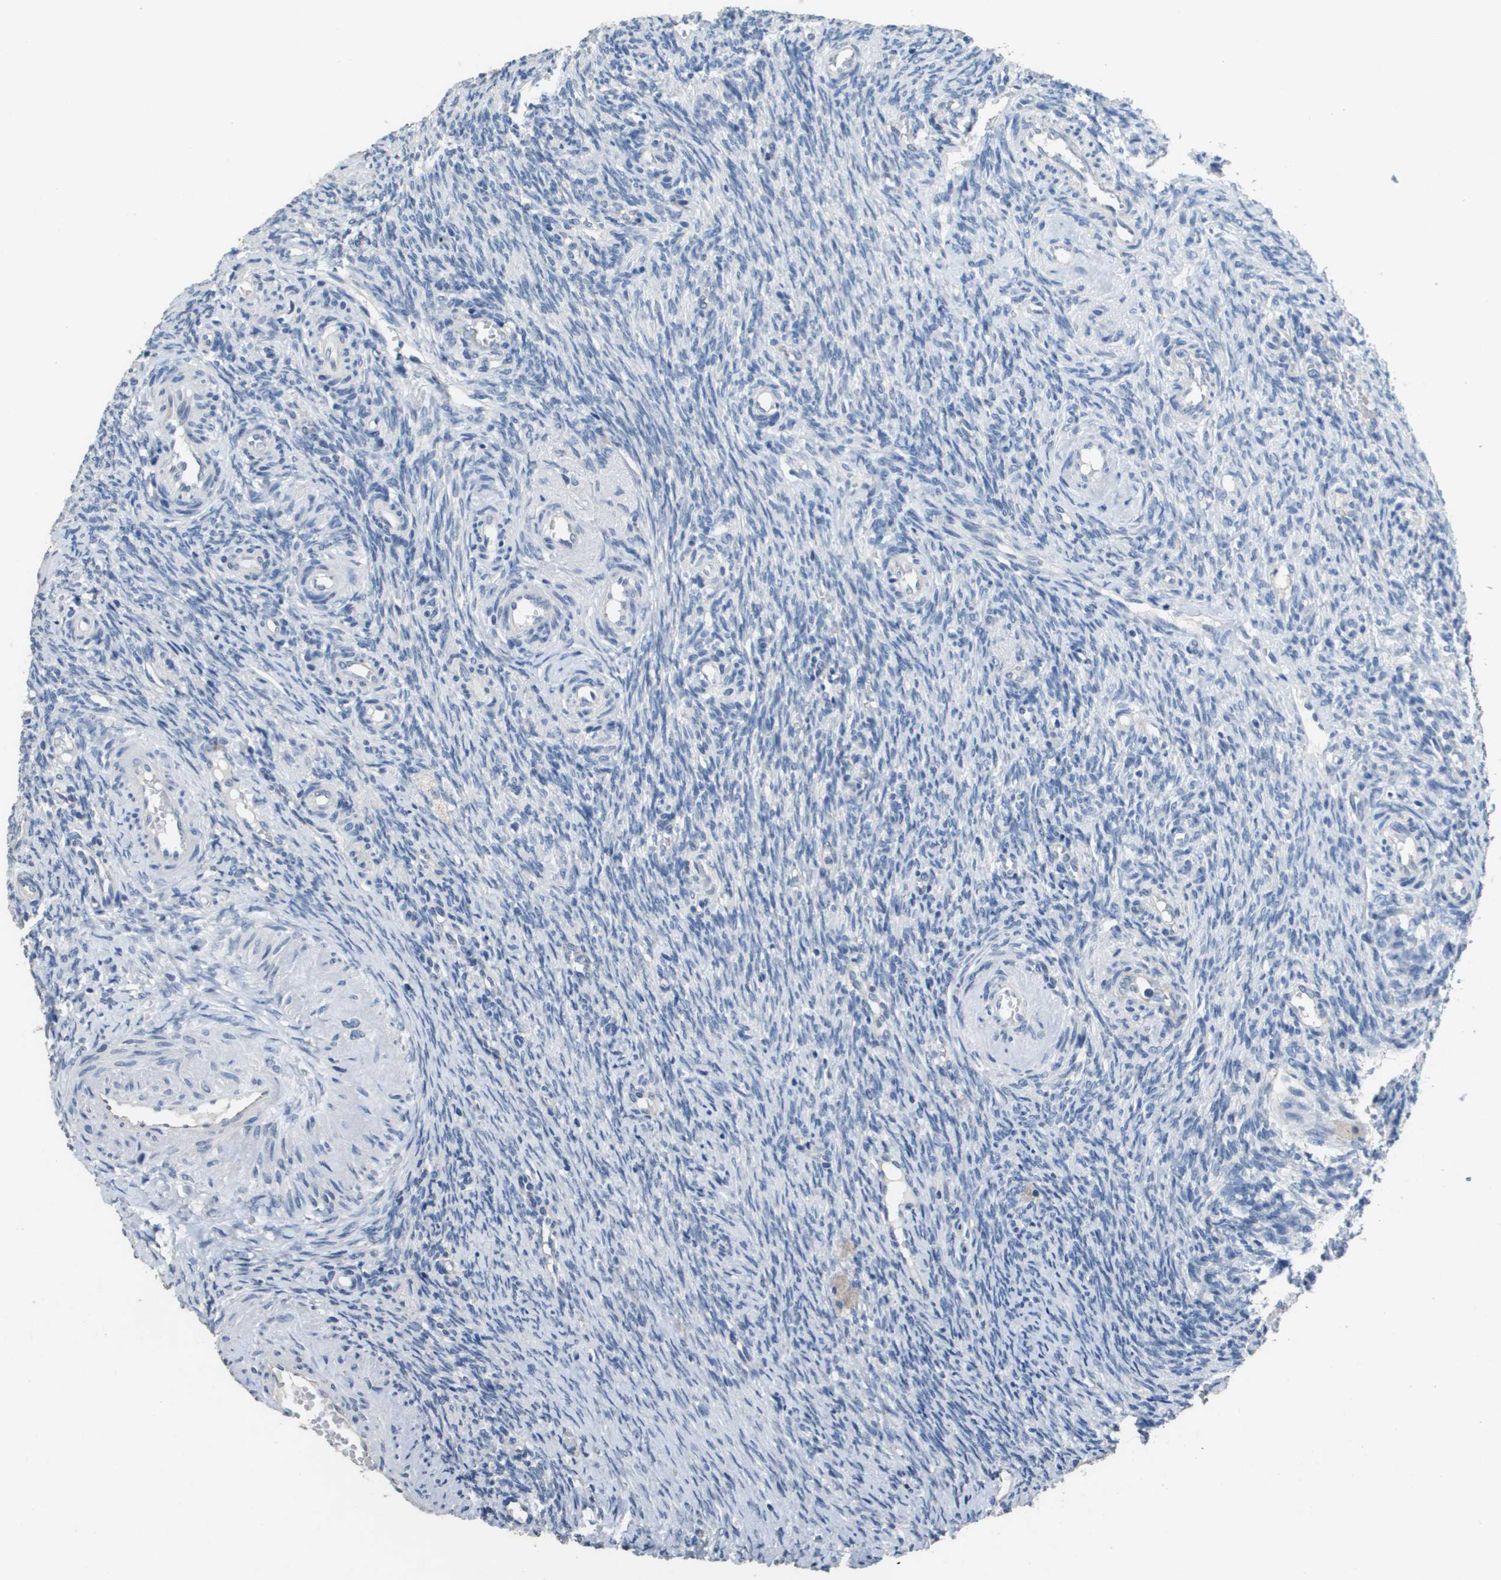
{"staining": {"intensity": "negative", "quantity": "none", "location": "none"}, "tissue": "ovary", "cell_type": "Follicle cells", "image_type": "normal", "snomed": [{"axis": "morphology", "description": "Normal tissue, NOS"}, {"axis": "topography", "description": "Ovary"}], "caption": "DAB (3,3'-diaminobenzidine) immunohistochemical staining of benign ovary reveals no significant staining in follicle cells. (DAB immunohistochemistry (IHC) with hematoxylin counter stain).", "gene": "MT3", "patient": {"sex": "female", "age": 41}}